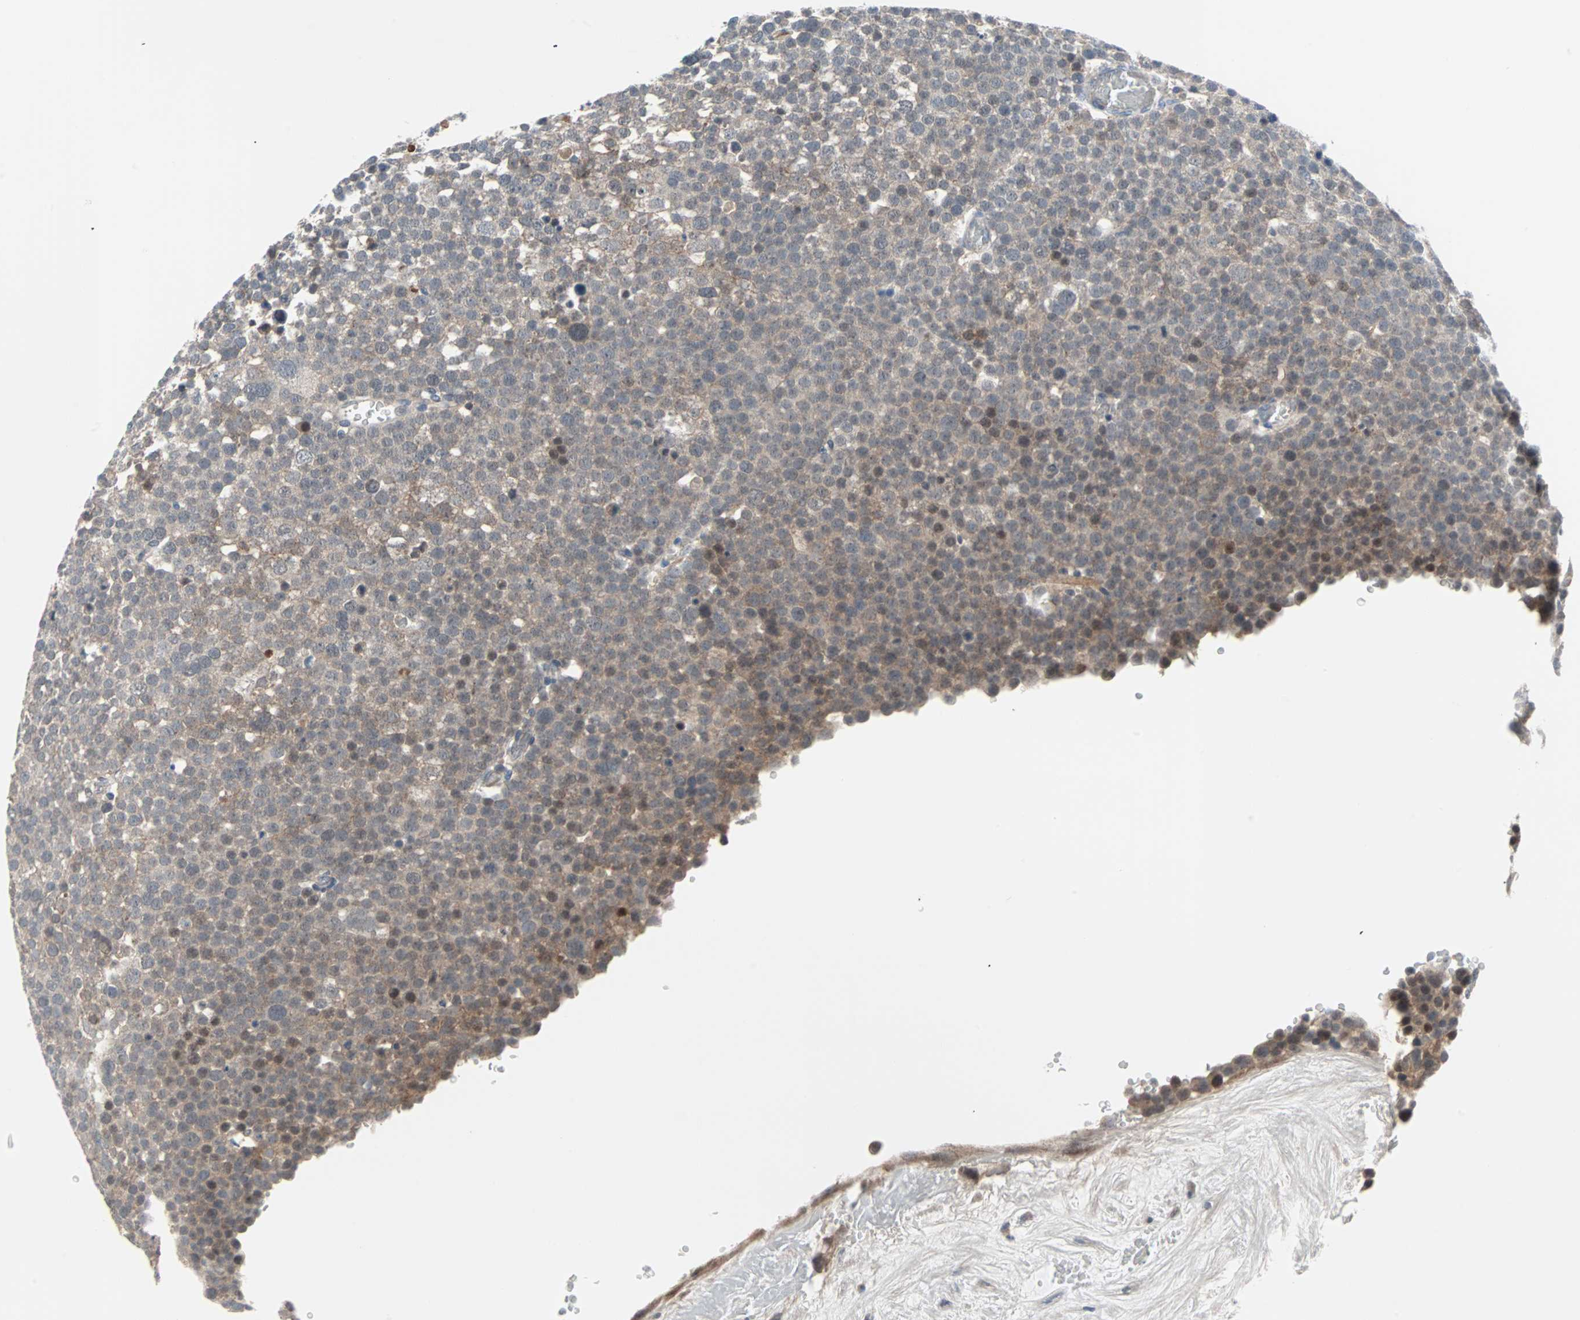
{"staining": {"intensity": "moderate", "quantity": "<25%", "location": "cytoplasmic/membranous,nuclear"}, "tissue": "testis cancer", "cell_type": "Tumor cells", "image_type": "cancer", "snomed": [{"axis": "morphology", "description": "Seminoma, NOS"}, {"axis": "topography", "description": "Testis"}], "caption": "There is low levels of moderate cytoplasmic/membranous and nuclear staining in tumor cells of testis seminoma, as demonstrated by immunohistochemical staining (brown color).", "gene": "CASP3", "patient": {"sex": "male", "age": 71}}